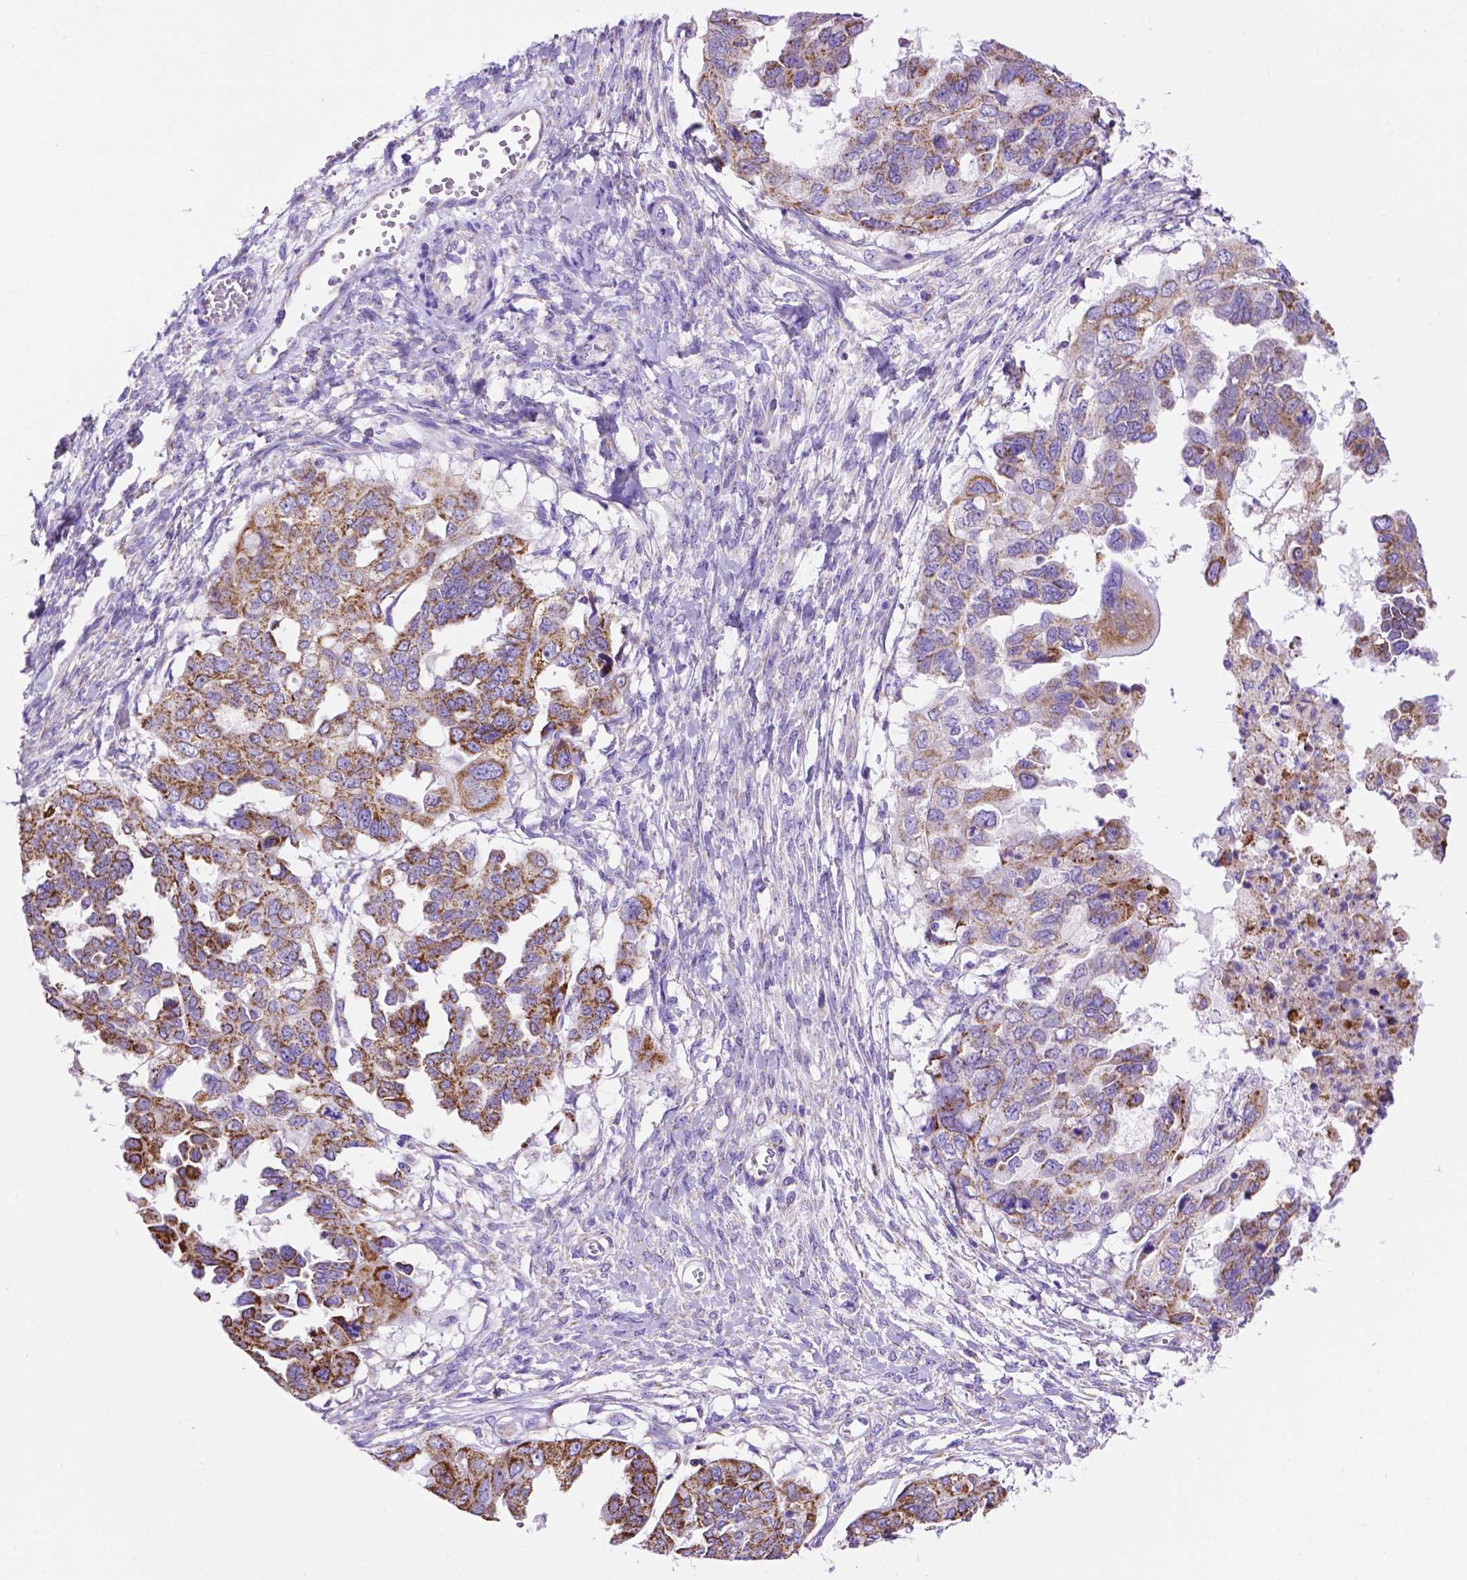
{"staining": {"intensity": "strong", "quantity": ">75%", "location": "cytoplasmic/membranous"}, "tissue": "ovarian cancer", "cell_type": "Tumor cells", "image_type": "cancer", "snomed": [{"axis": "morphology", "description": "Cystadenocarcinoma, serous, NOS"}, {"axis": "topography", "description": "Ovary"}], "caption": "Ovarian cancer stained for a protein (brown) displays strong cytoplasmic/membranous positive expression in approximately >75% of tumor cells.", "gene": "GDPD5", "patient": {"sex": "female", "age": 53}}